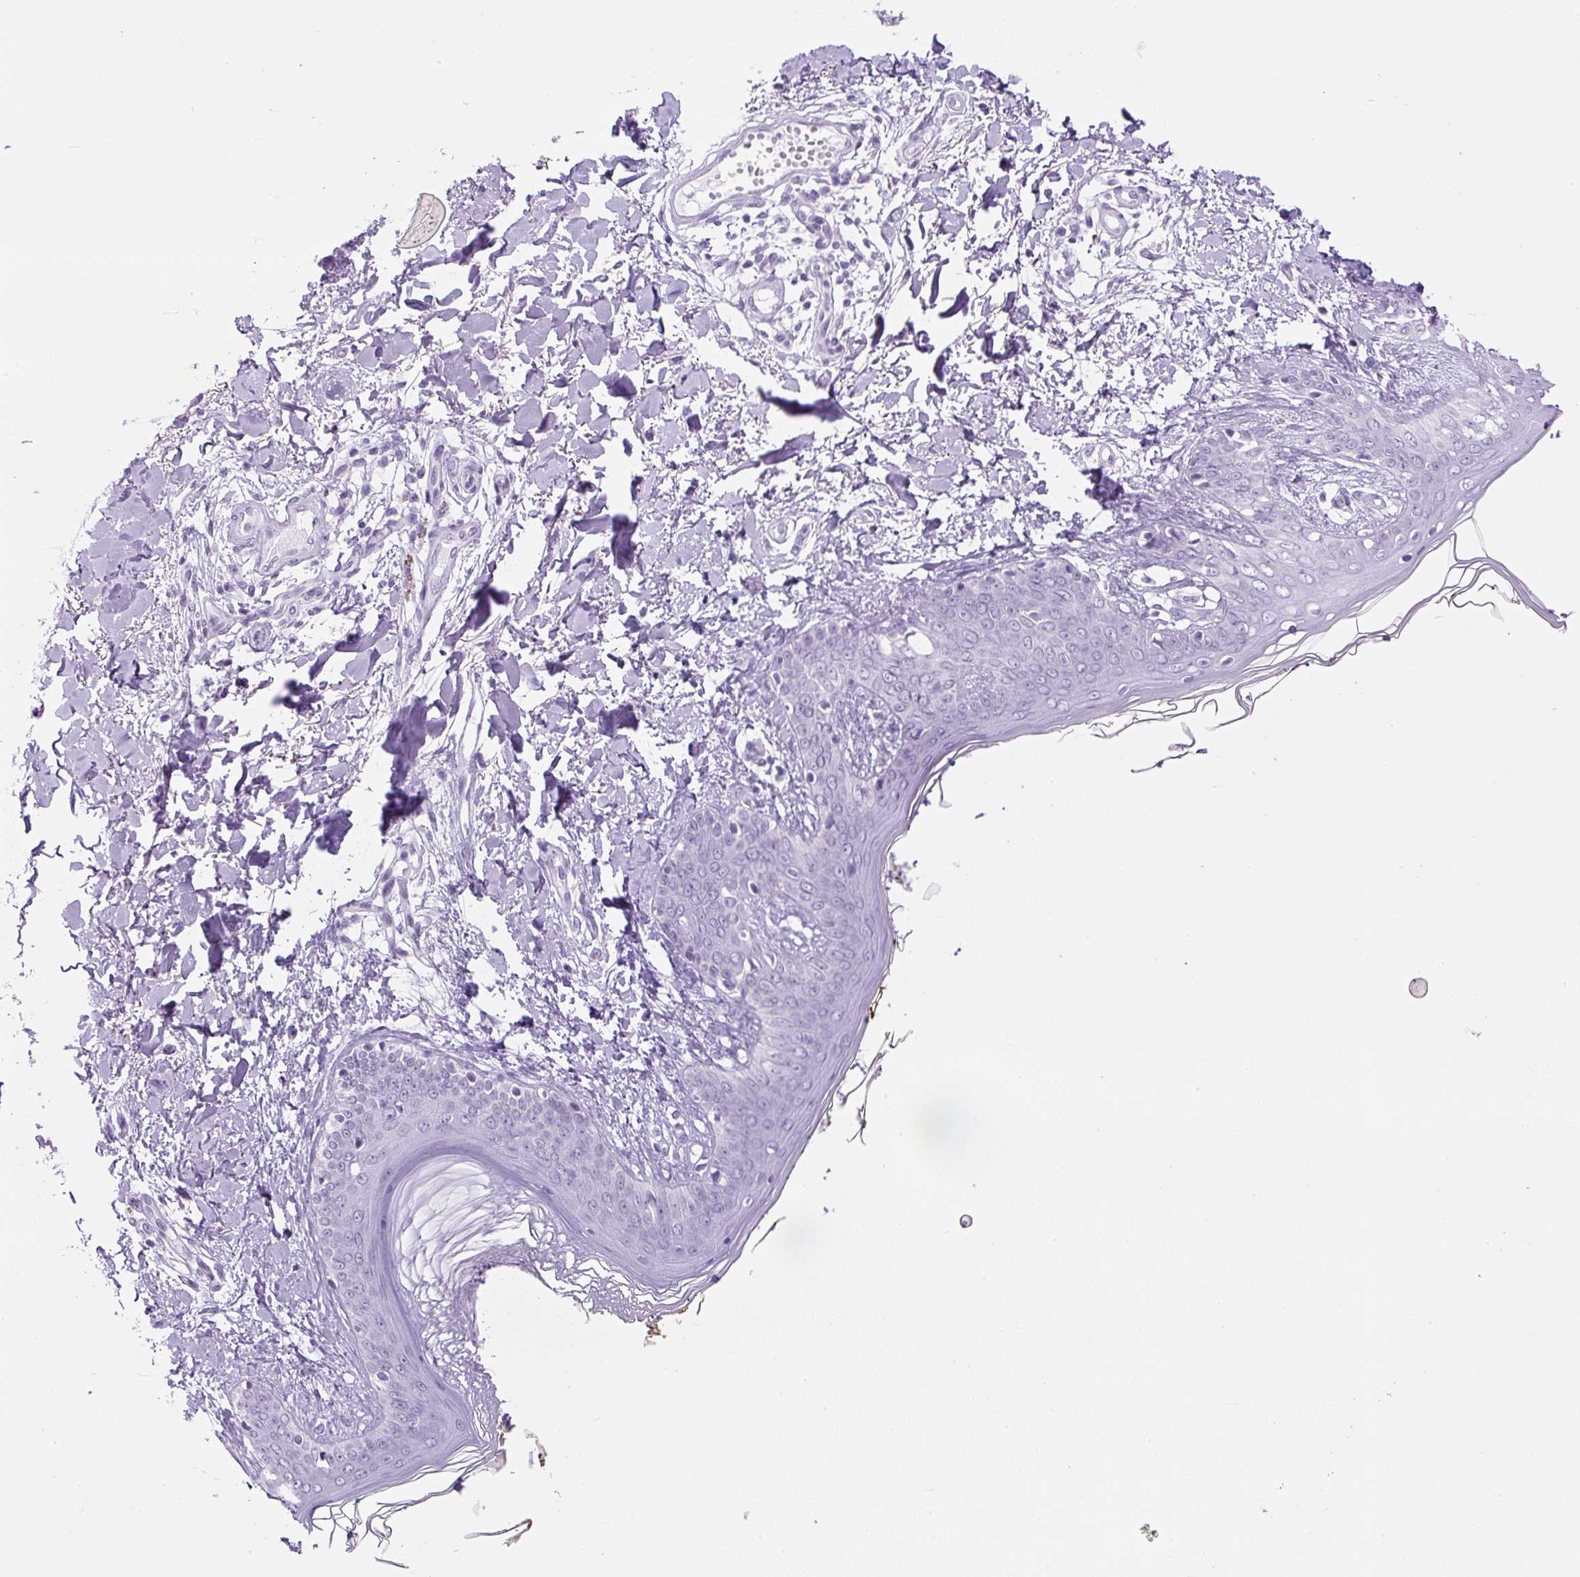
{"staining": {"intensity": "negative", "quantity": "none", "location": "none"}, "tissue": "skin", "cell_type": "Fibroblasts", "image_type": "normal", "snomed": [{"axis": "morphology", "description": "Normal tissue, NOS"}, {"axis": "topography", "description": "Skin"}], "caption": "The IHC micrograph has no significant positivity in fibroblasts of skin.", "gene": "RHBDD2", "patient": {"sex": "female", "age": 34}}